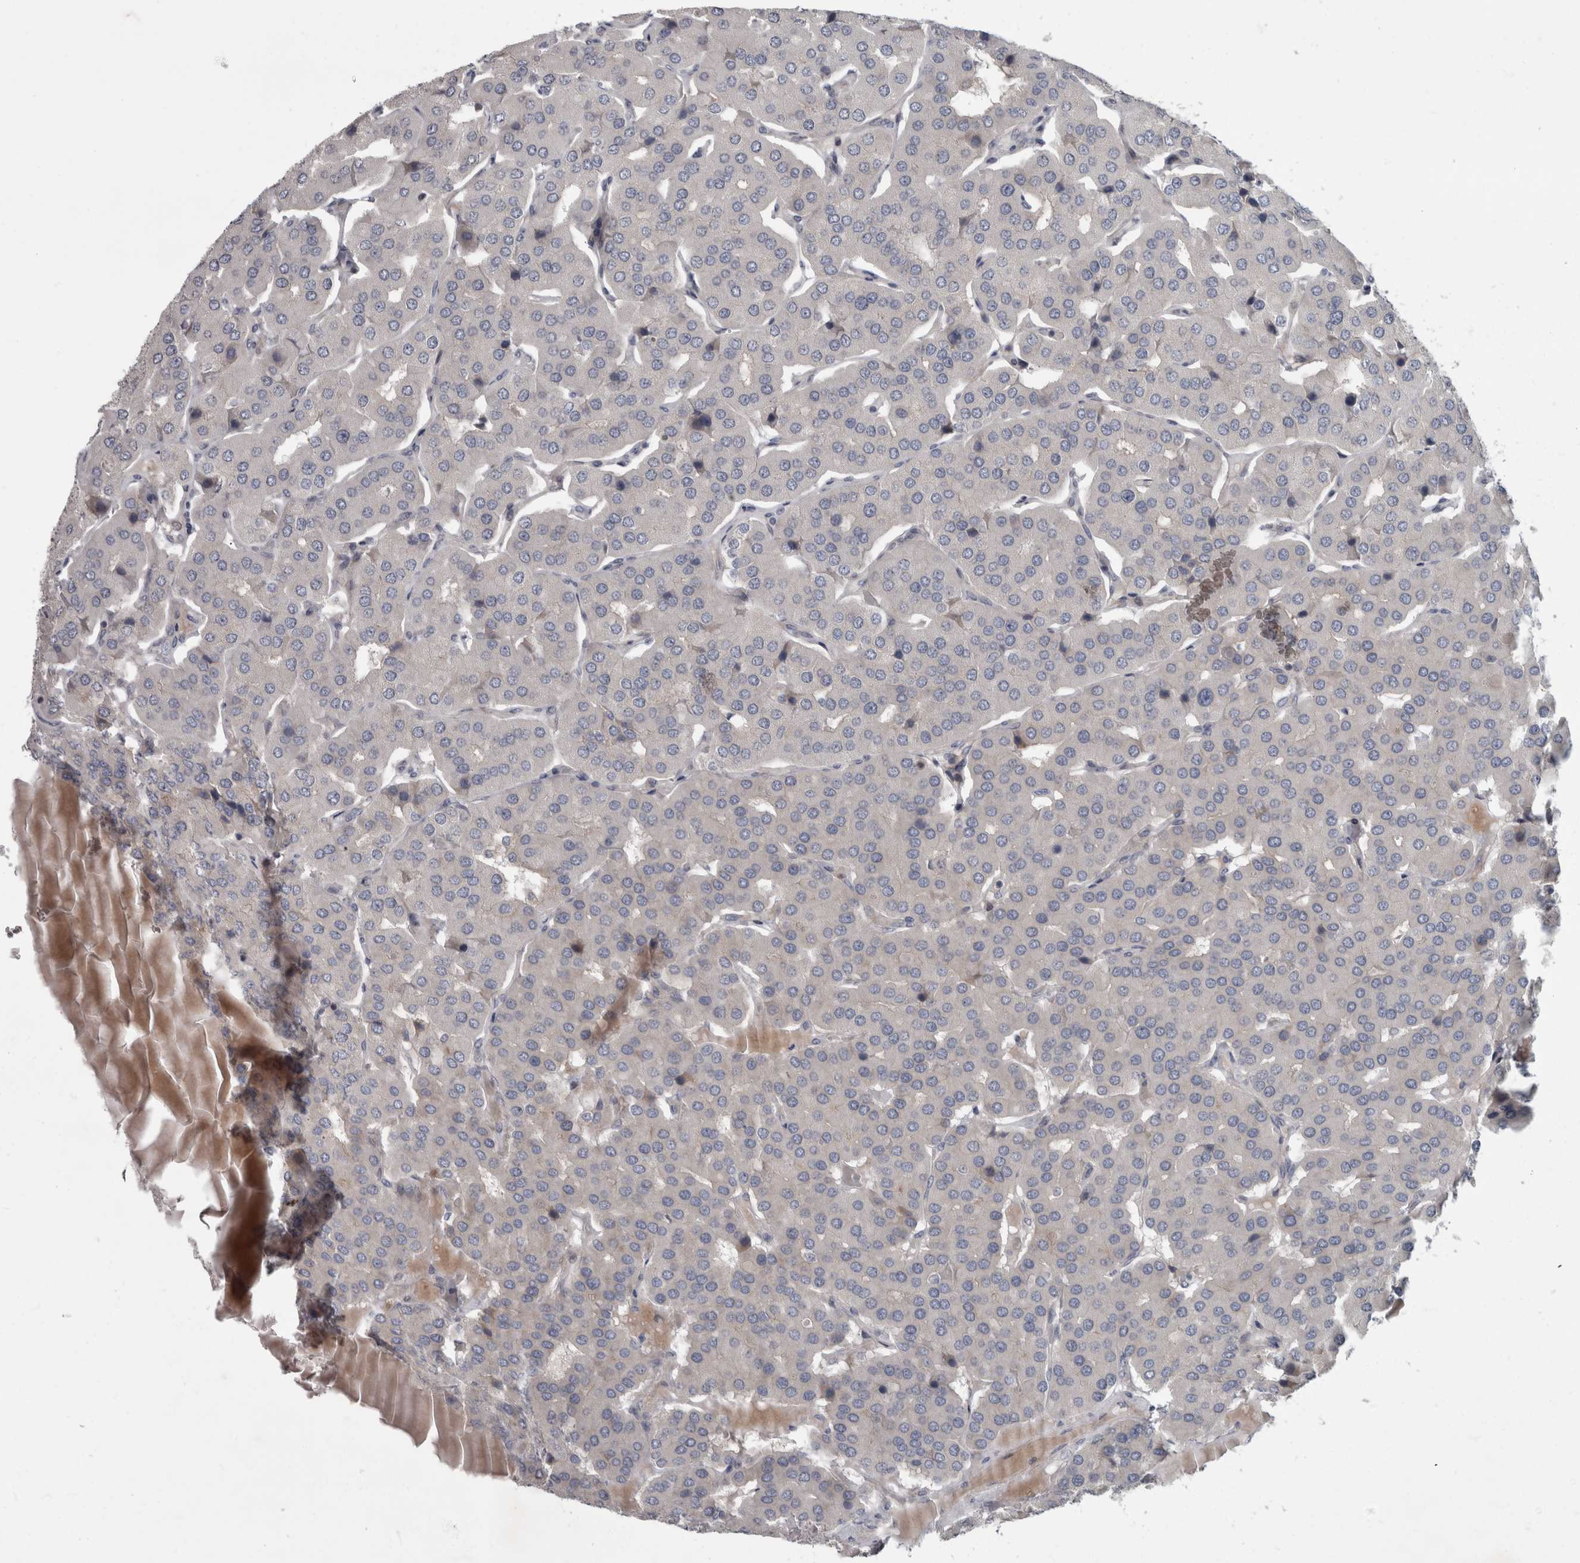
{"staining": {"intensity": "moderate", "quantity": "25%-75%", "location": "cytoplasmic/membranous"}, "tissue": "parathyroid gland", "cell_type": "Glandular cells", "image_type": "normal", "snomed": [{"axis": "morphology", "description": "Normal tissue, NOS"}, {"axis": "morphology", "description": "Adenoma, NOS"}, {"axis": "topography", "description": "Parathyroid gland"}], "caption": "An image of human parathyroid gland stained for a protein shows moderate cytoplasmic/membranous brown staining in glandular cells. The protein of interest is shown in brown color, while the nuclei are stained blue.", "gene": "CDC42BPG", "patient": {"sex": "female", "age": 86}}